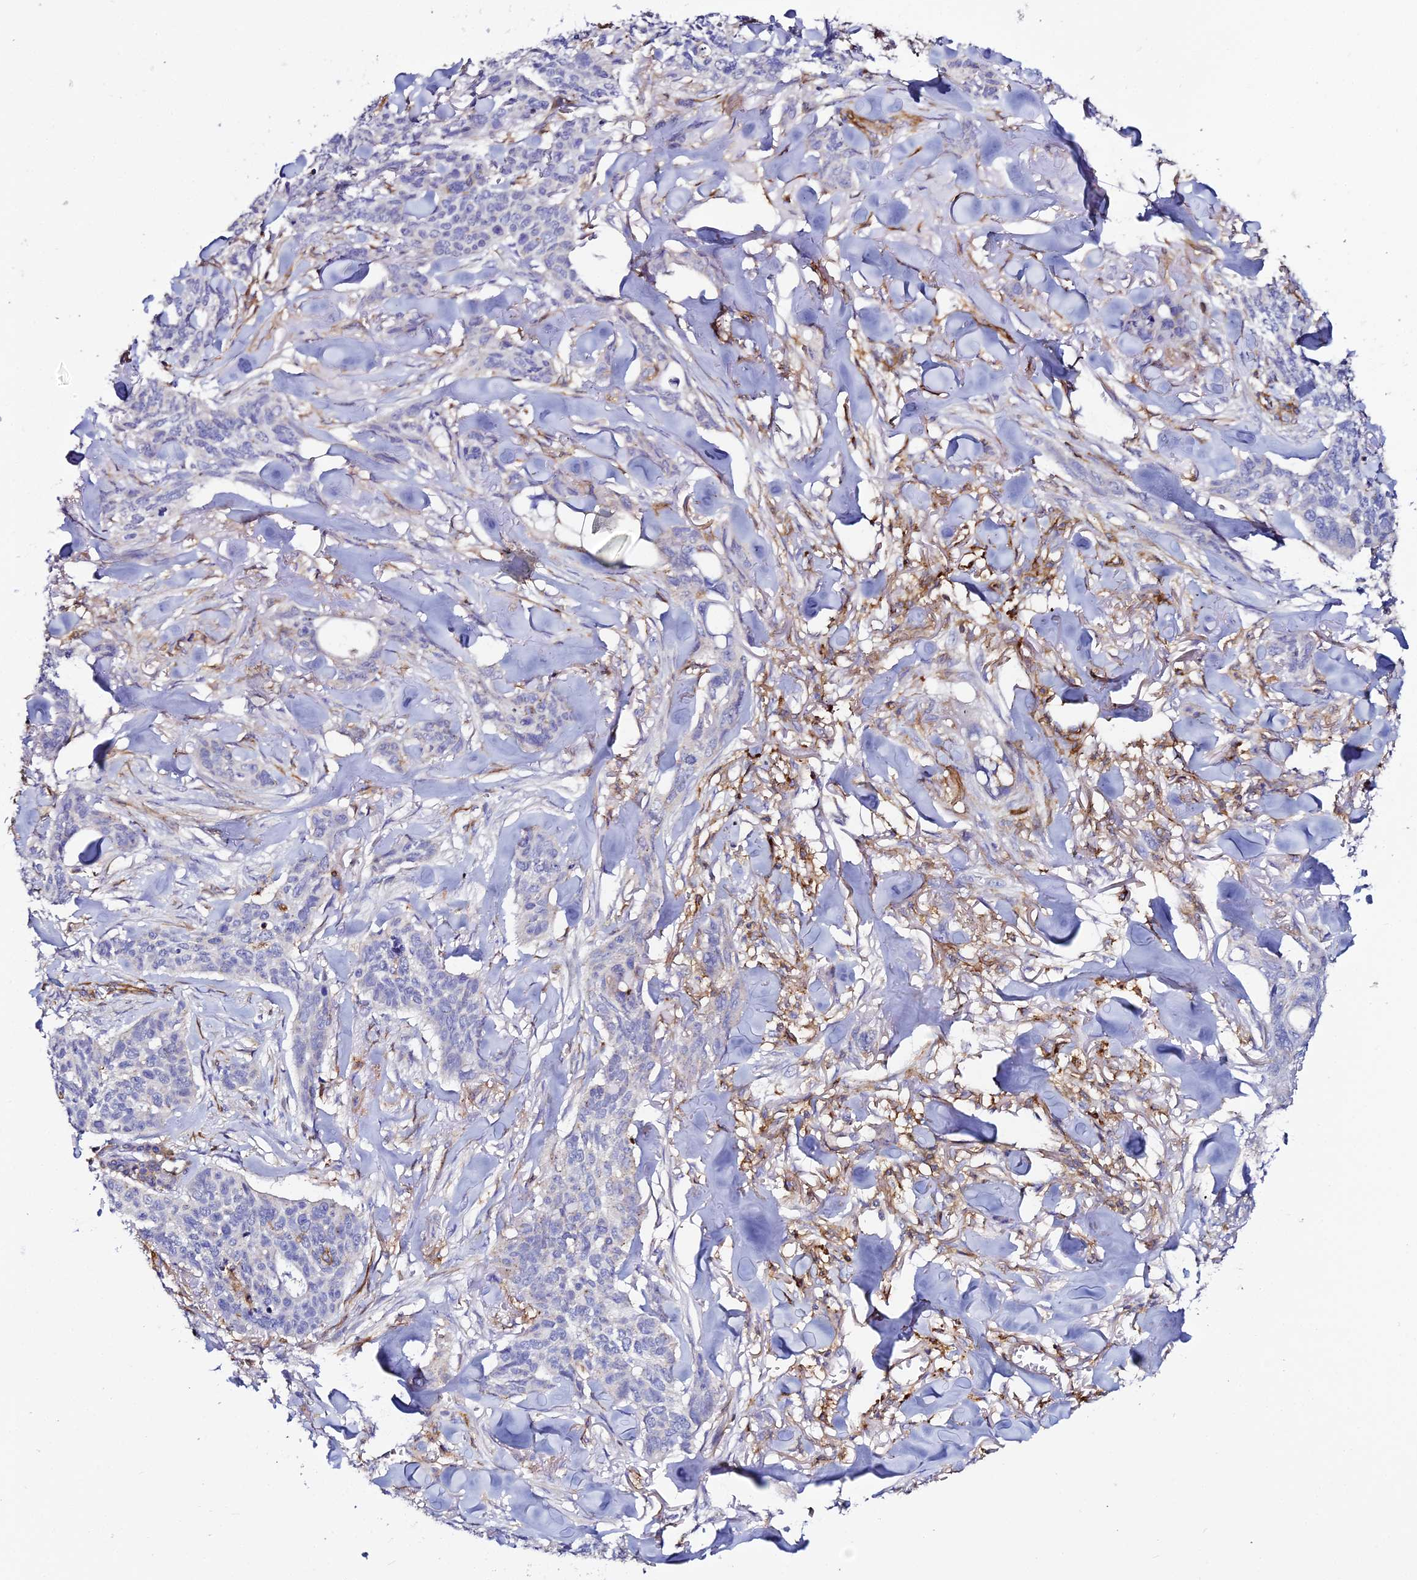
{"staining": {"intensity": "negative", "quantity": "none", "location": "none"}, "tissue": "skin cancer", "cell_type": "Tumor cells", "image_type": "cancer", "snomed": [{"axis": "morphology", "description": "Basal cell carcinoma"}, {"axis": "topography", "description": "Skin"}], "caption": "An image of human skin cancer is negative for staining in tumor cells. The staining was performed using DAB to visualize the protein expression in brown, while the nuclei were stained in blue with hematoxylin (Magnification: 20x).", "gene": "TRPV2", "patient": {"sex": "male", "age": 86}}